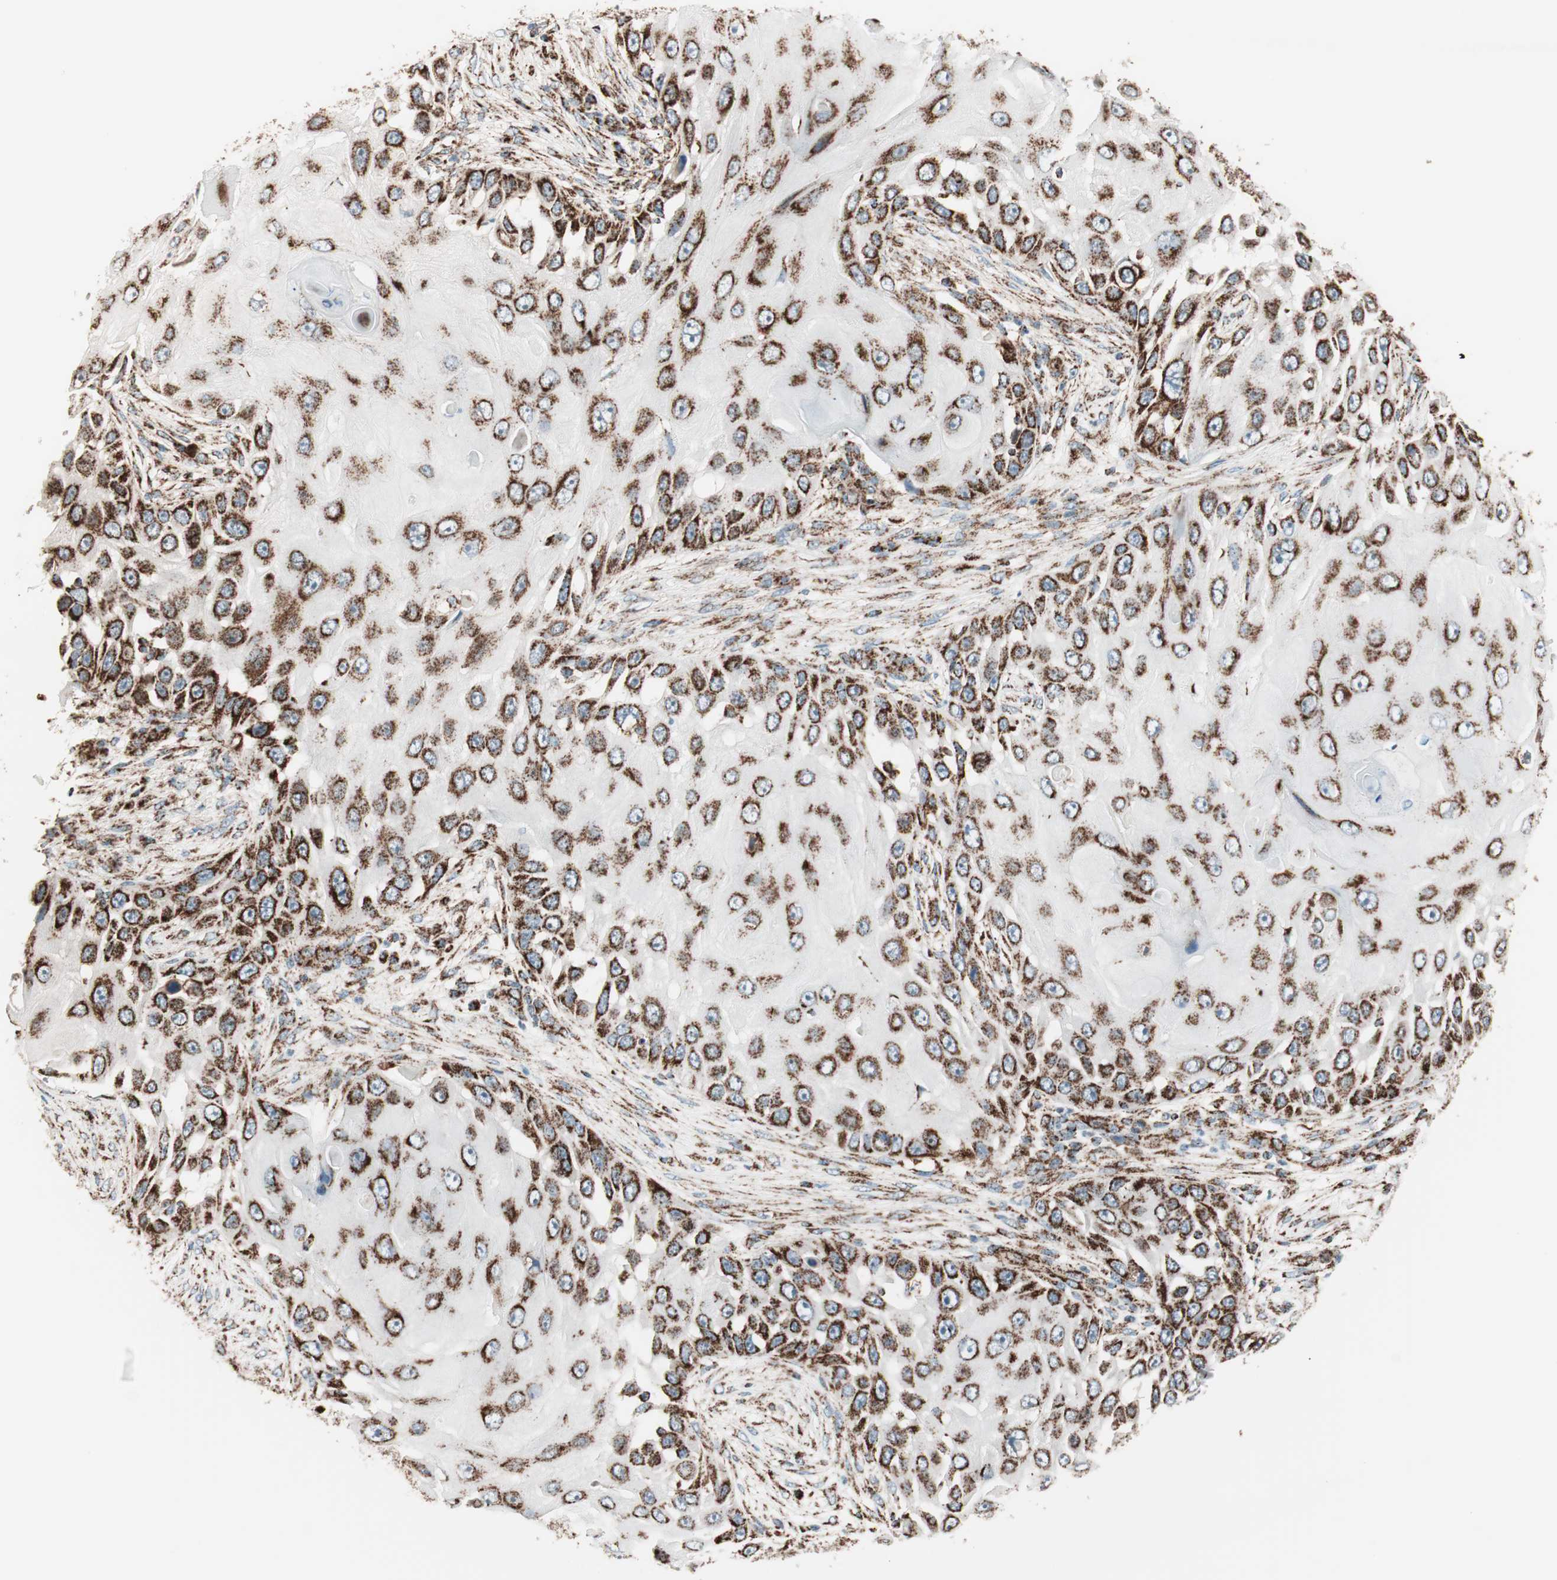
{"staining": {"intensity": "strong", "quantity": ">75%", "location": "cytoplasmic/membranous"}, "tissue": "skin cancer", "cell_type": "Tumor cells", "image_type": "cancer", "snomed": [{"axis": "morphology", "description": "Squamous cell carcinoma, NOS"}, {"axis": "topography", "description": "Skin"}], "caption": "Immunohistochemical staining of skin cancer reveals strong cytoplasmic/membranous protein expression in about >75% of tumor cells.", "gene": "TOMM22", "patient": {"sex": "female", "age": 44}}